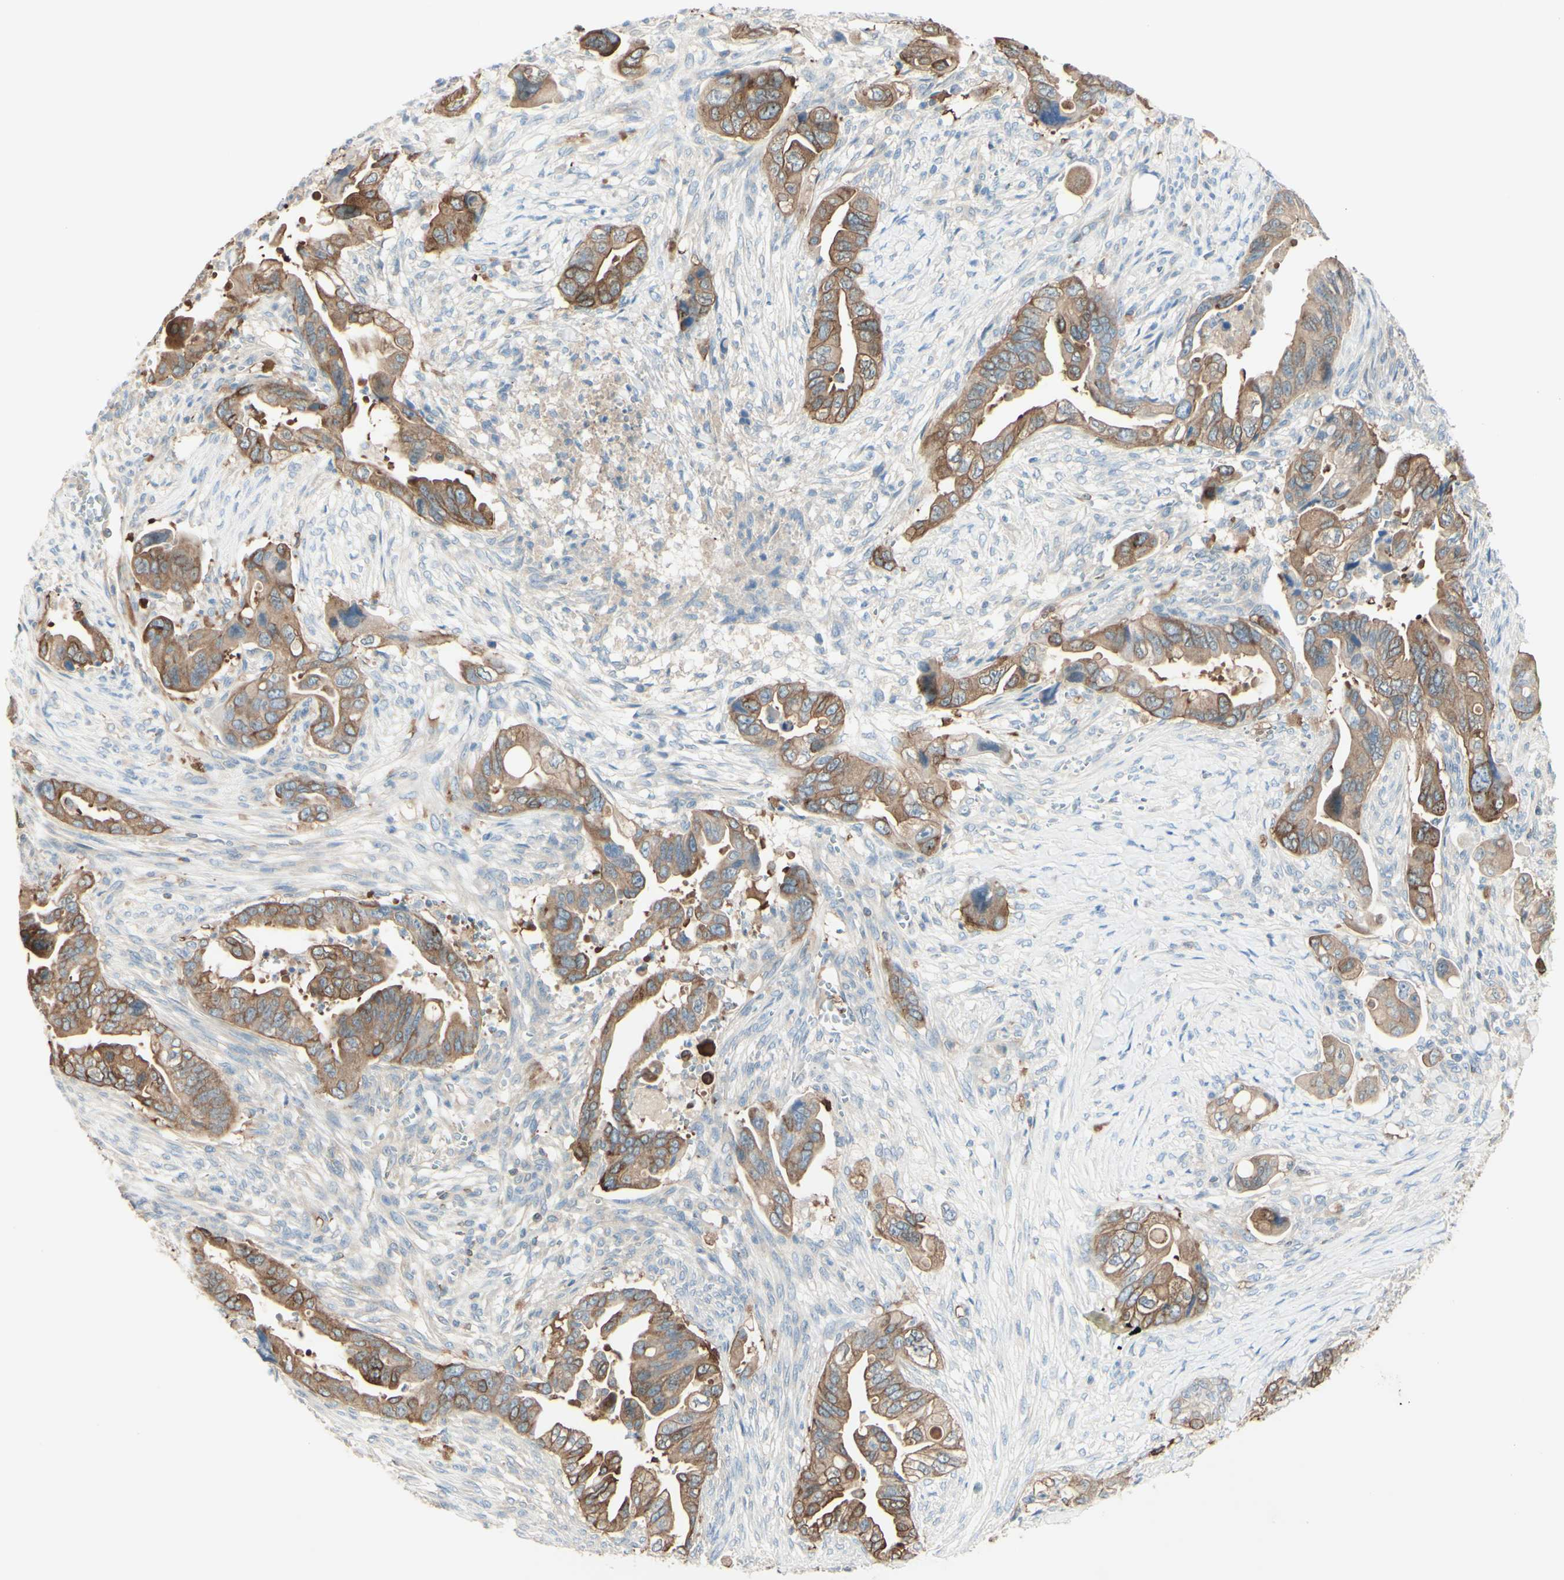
{"staining": {"intensity": "moderate", "quantity": ">75%", "location": "cytoplasmic/membranous"}, "tissue": "pancreatic cancer", "cell_type": "Tumor cells", "image_type": "cancer", "snomed": [{"axis": "morphology", "description": "Adenocarcinoma, NOS"}, {"axis": "topography", "description": "Pancreas"}], "caption": "Immunohistochemical staining of human pancreatic adenocarcinoma displays medium levels of moderate cytoplasmic/membranous expression in about >75% of tumor cells.", "gene": "MTM1", "patient": {"sex": "male", "age": 70}}